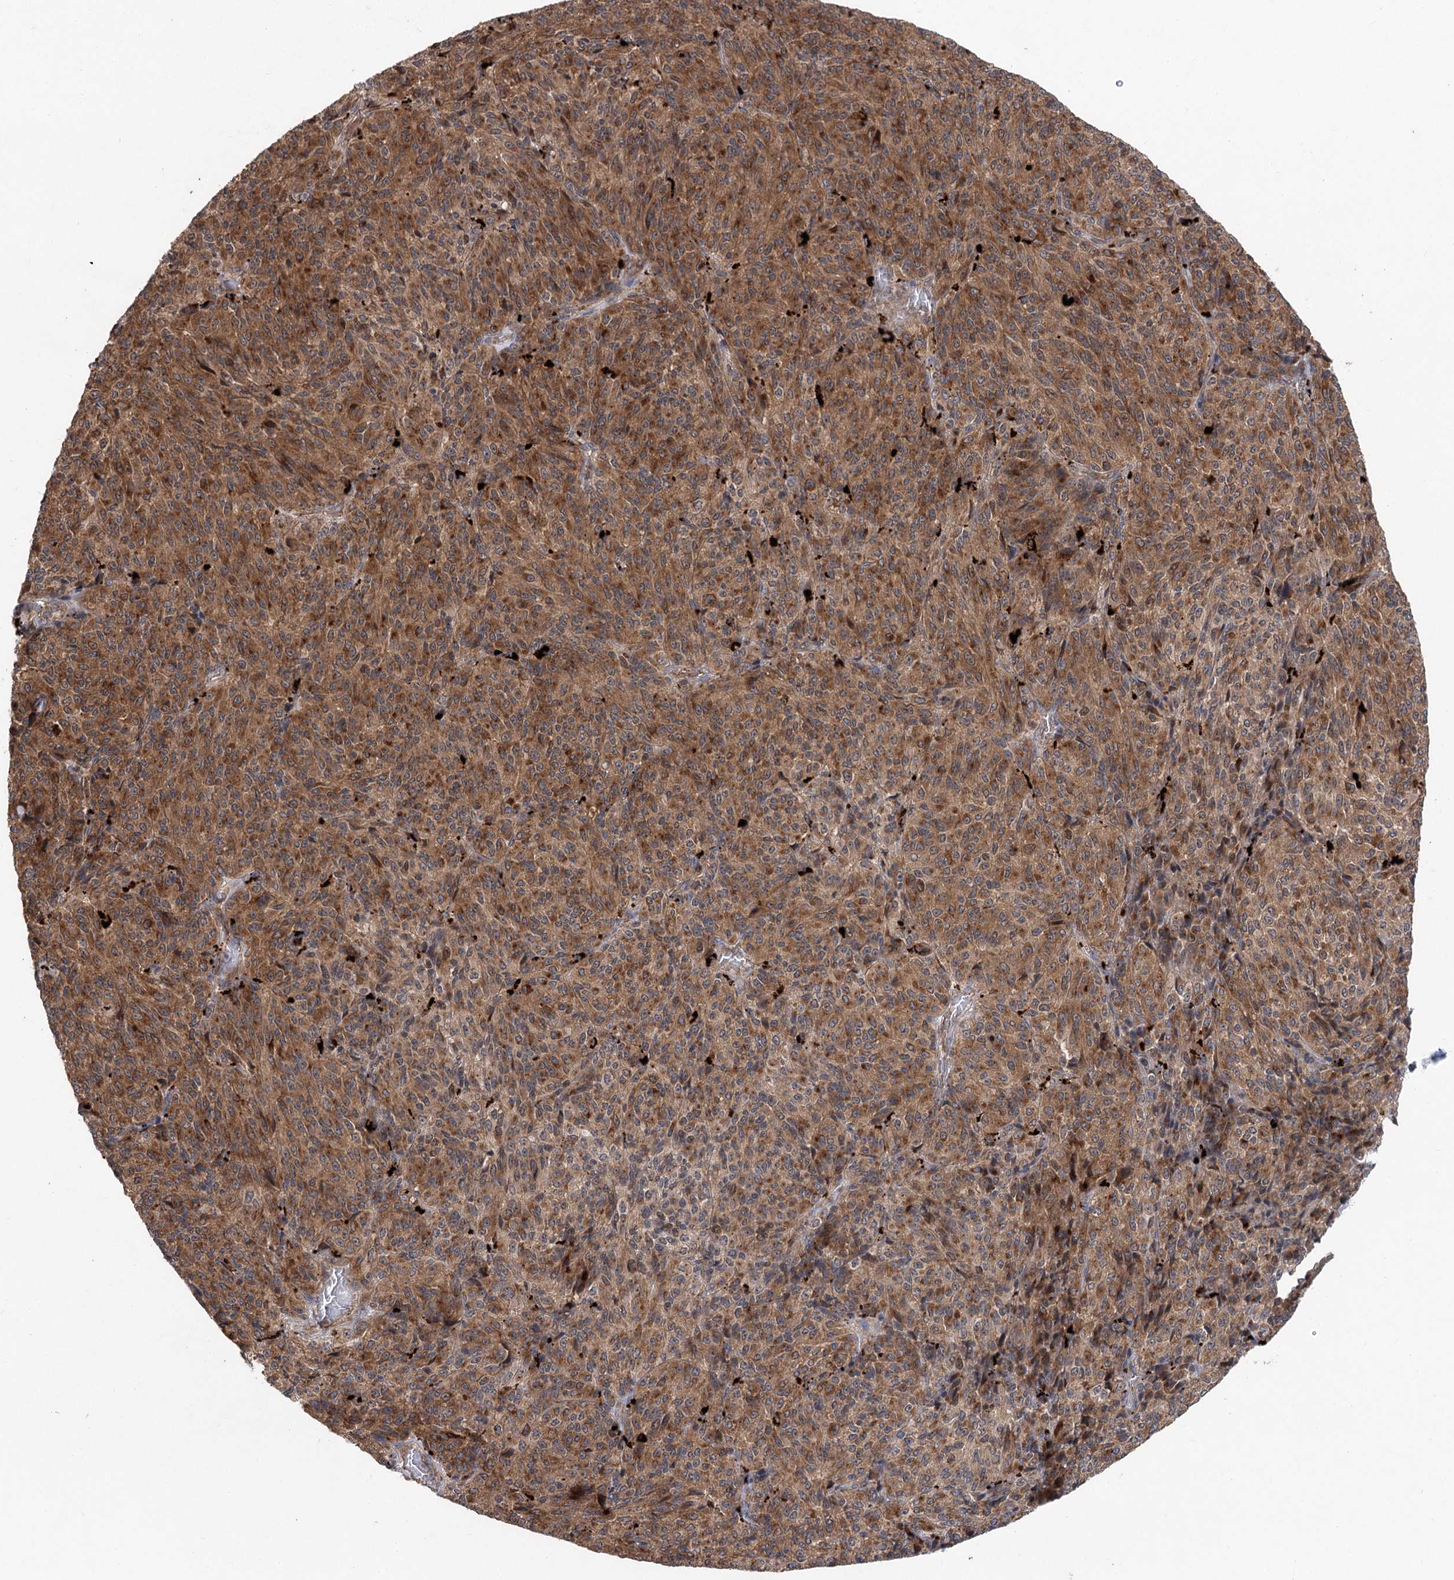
{"staining": {"intensity": "moderate", "quantity": ">75%", "location": "cytoplasmic/membranous"}, "tissue": "melanoma", "cell_type": "Tumor cells", "image_type": "cancer", "snomed": [{"axis": "morphology", "description": "Malignant melanoma, Metastatic site"}, {"axis": "topography", "description": "Brain"}], "caption": "Approximately >75% of tumor cells in melanoma demonstrate moderate cytoplasmic/membranous protein staining as visualized by brown immunohistochemical staining.", "gene": "METTL24", "patient": {"sex": "female", "age": 56}}